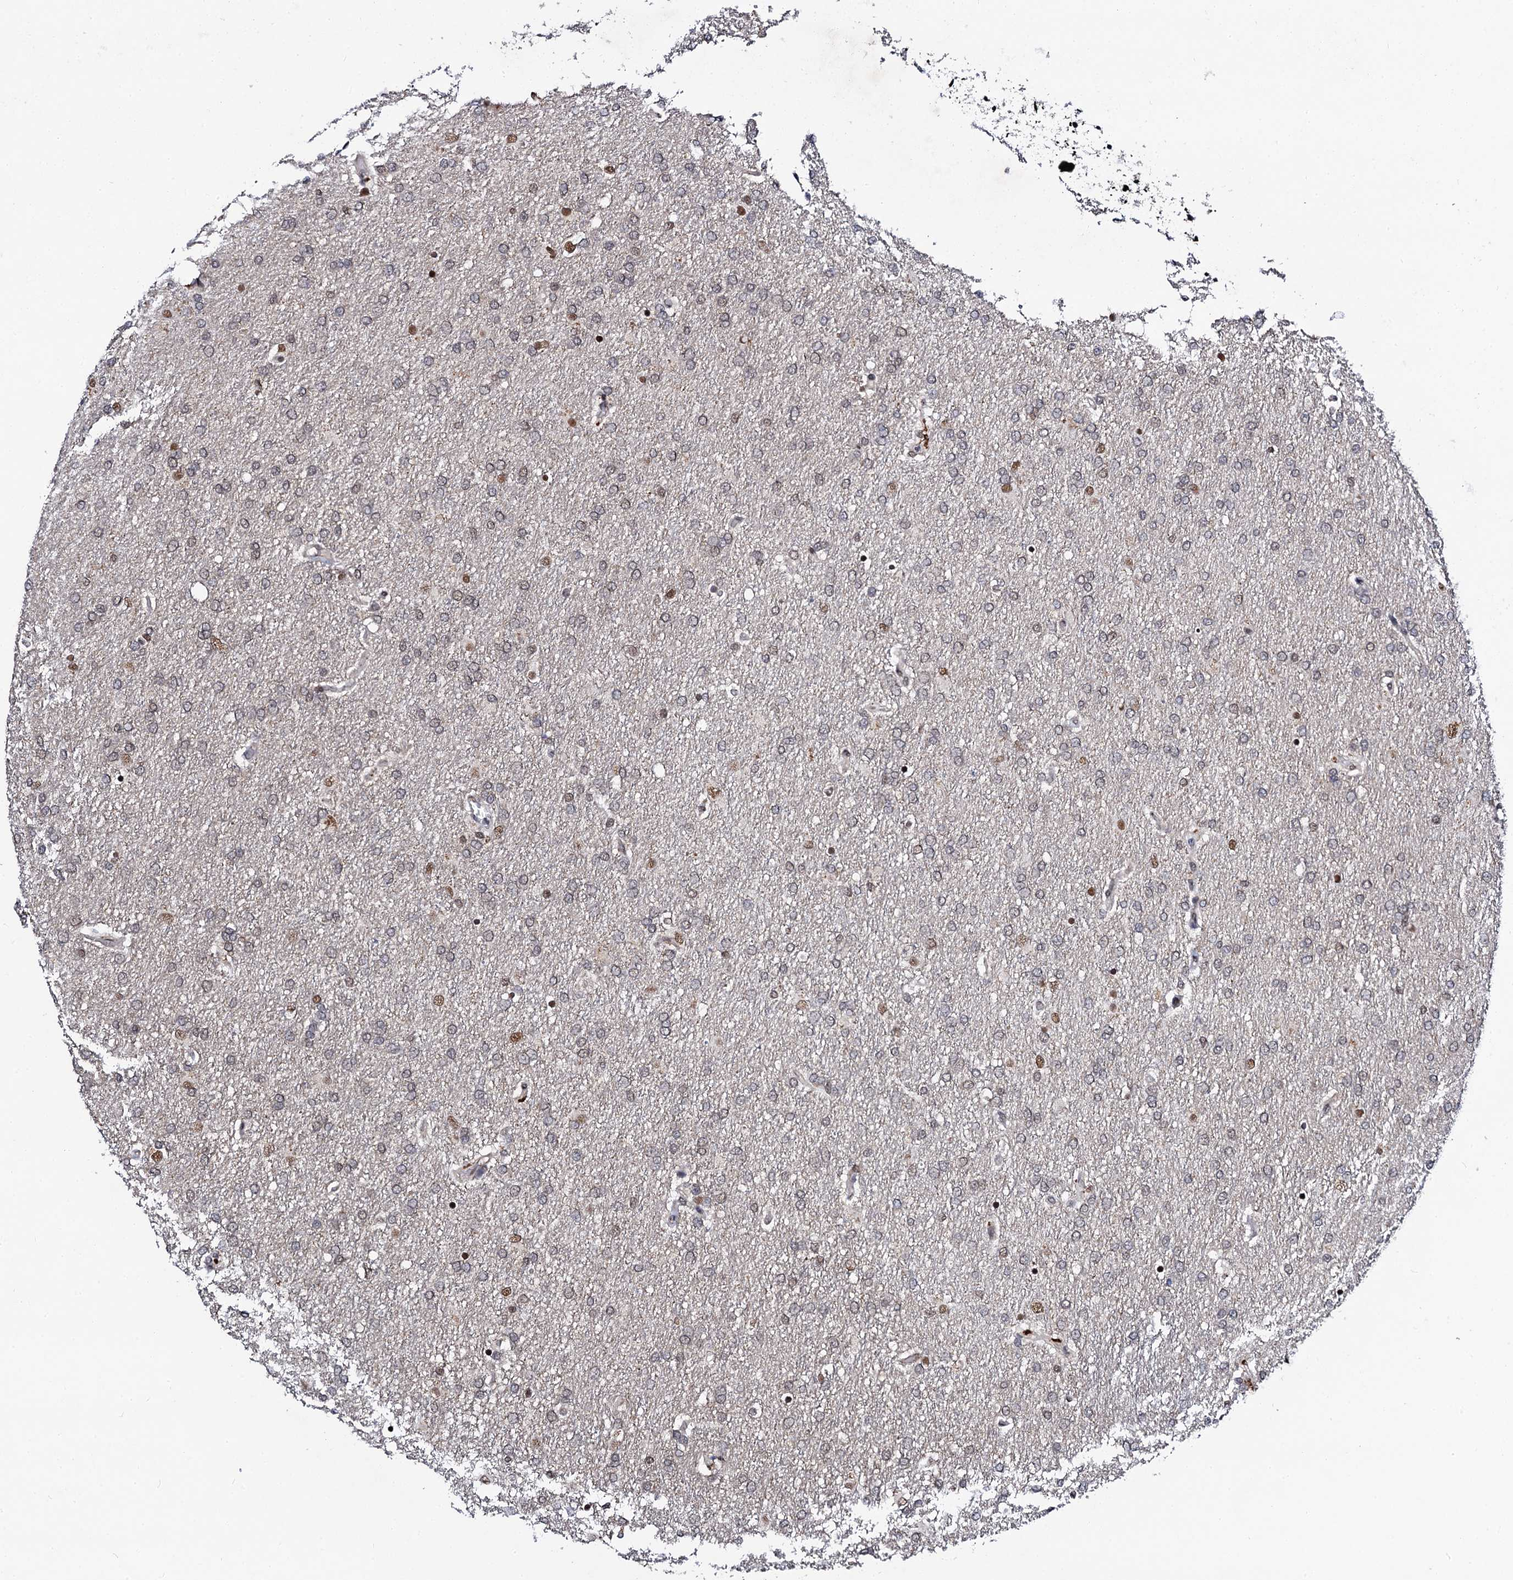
{"staining": {"intensity": "moderate", "quantity": "<25%", "location": "nuclear"}, "tissue": "glioma", "cell_type": "Tumor cells", "image_type": "cancer", "snomed": [{"axis": "morphology", "description": "Glioma, malignant, High grade"}, {"axis": "topography", "description": "Brain"}], "caption": "Protein expression analysis of high-grade glioma (malignant) demonstrates moderate nuclear positivity in approximately <25% of tumor cells.", "gene": "CSTF3", "patient": {"sex": "male", "age": 72}}